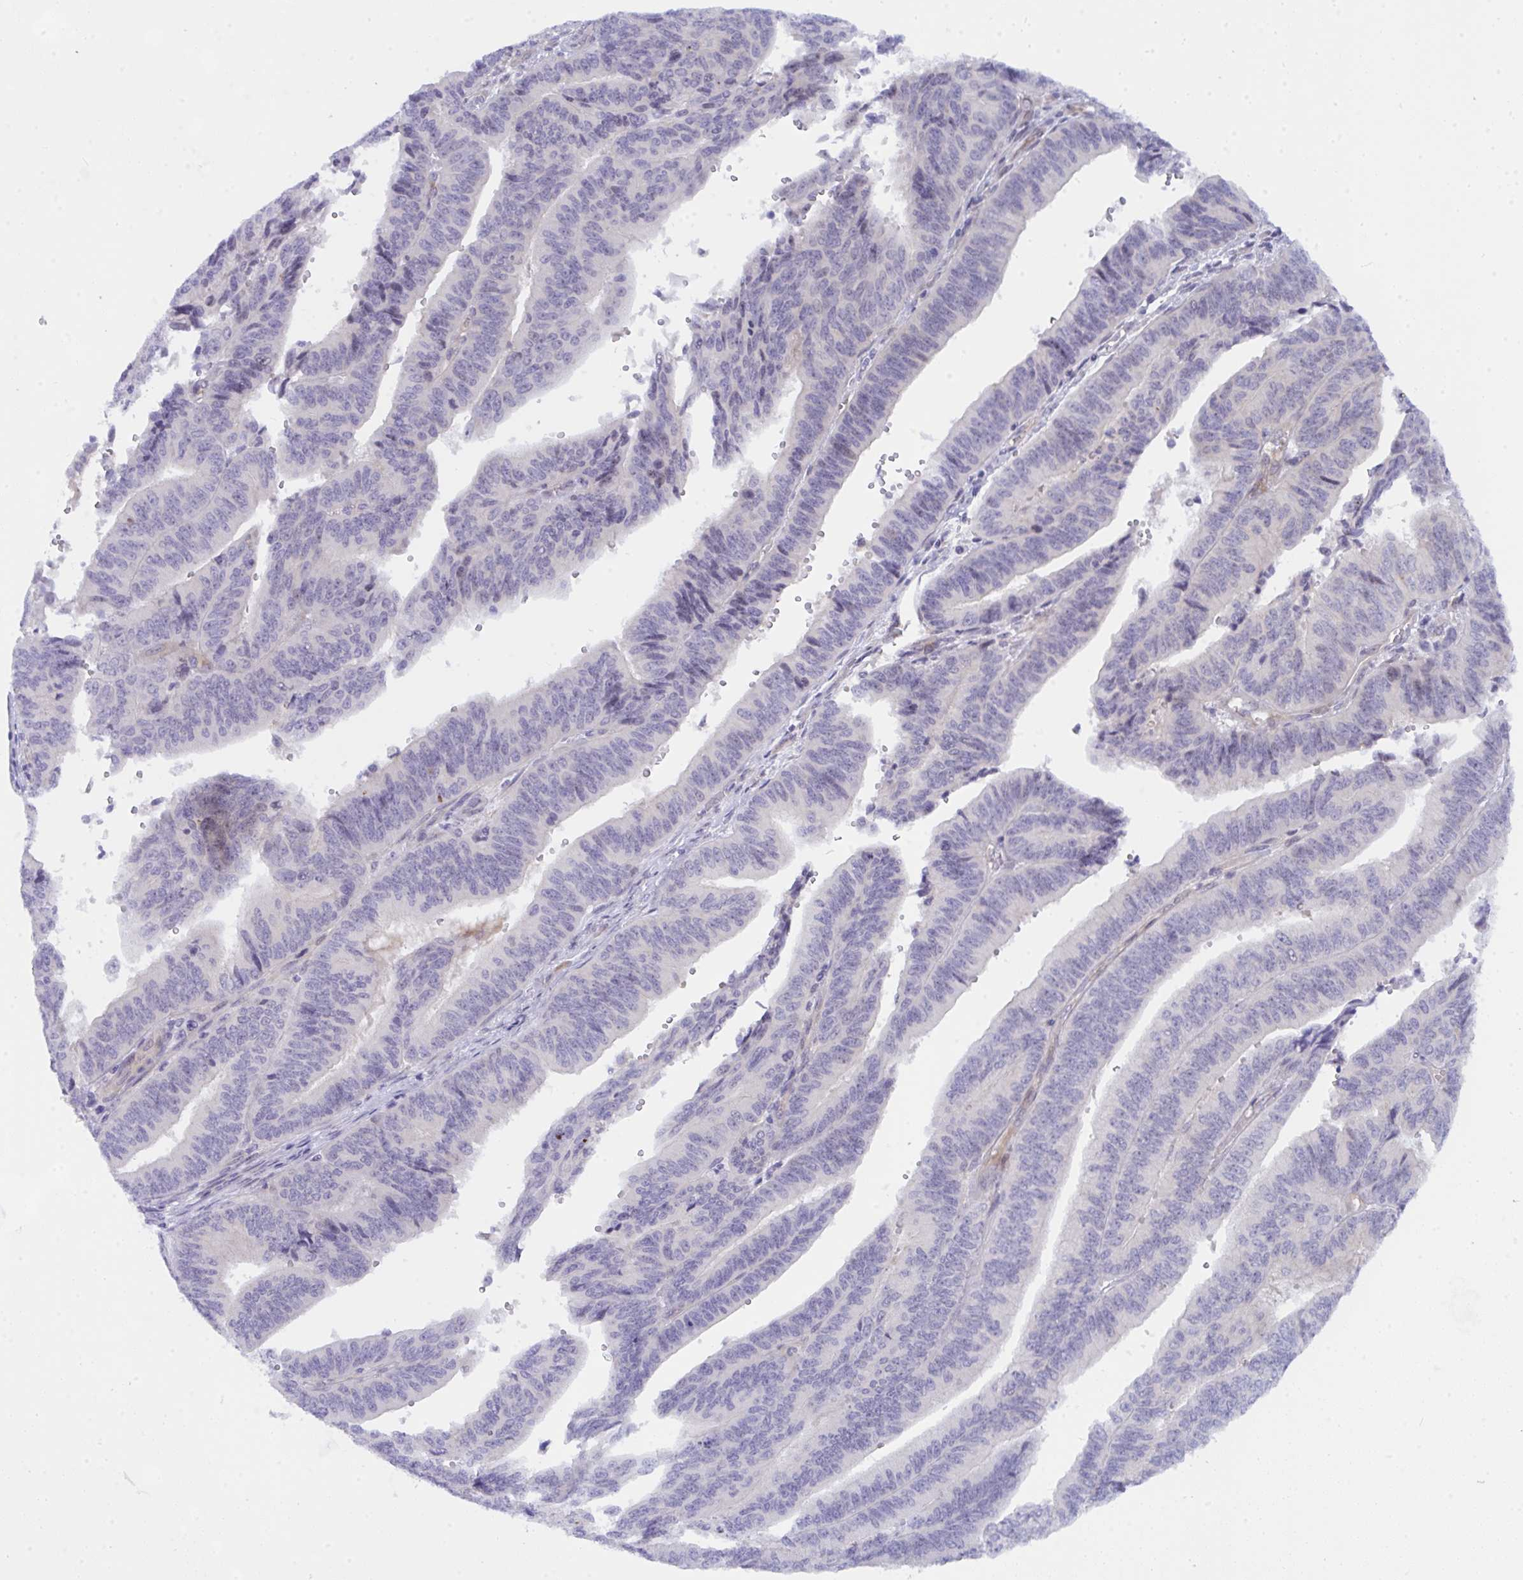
{"staining": {"intensity": "negative", "quantity": "none", "location": "none"}, "tissue": "ovarian cancer", "cell_type": "Tumor cells", "image_type": "cancer", "snomed": [{"axis": "morphology", "description": "Carcinoma, endometroid"}, {"axis": "topography", "description": "Ovary"}], "caption": "This is an immunohistochemistry (IHC) micrograph of ovarian endometroid carcinoma. There is no expression in tumor cells.", "gene": "NFXL1", "patient": {"sex": "female", "age": 70}}